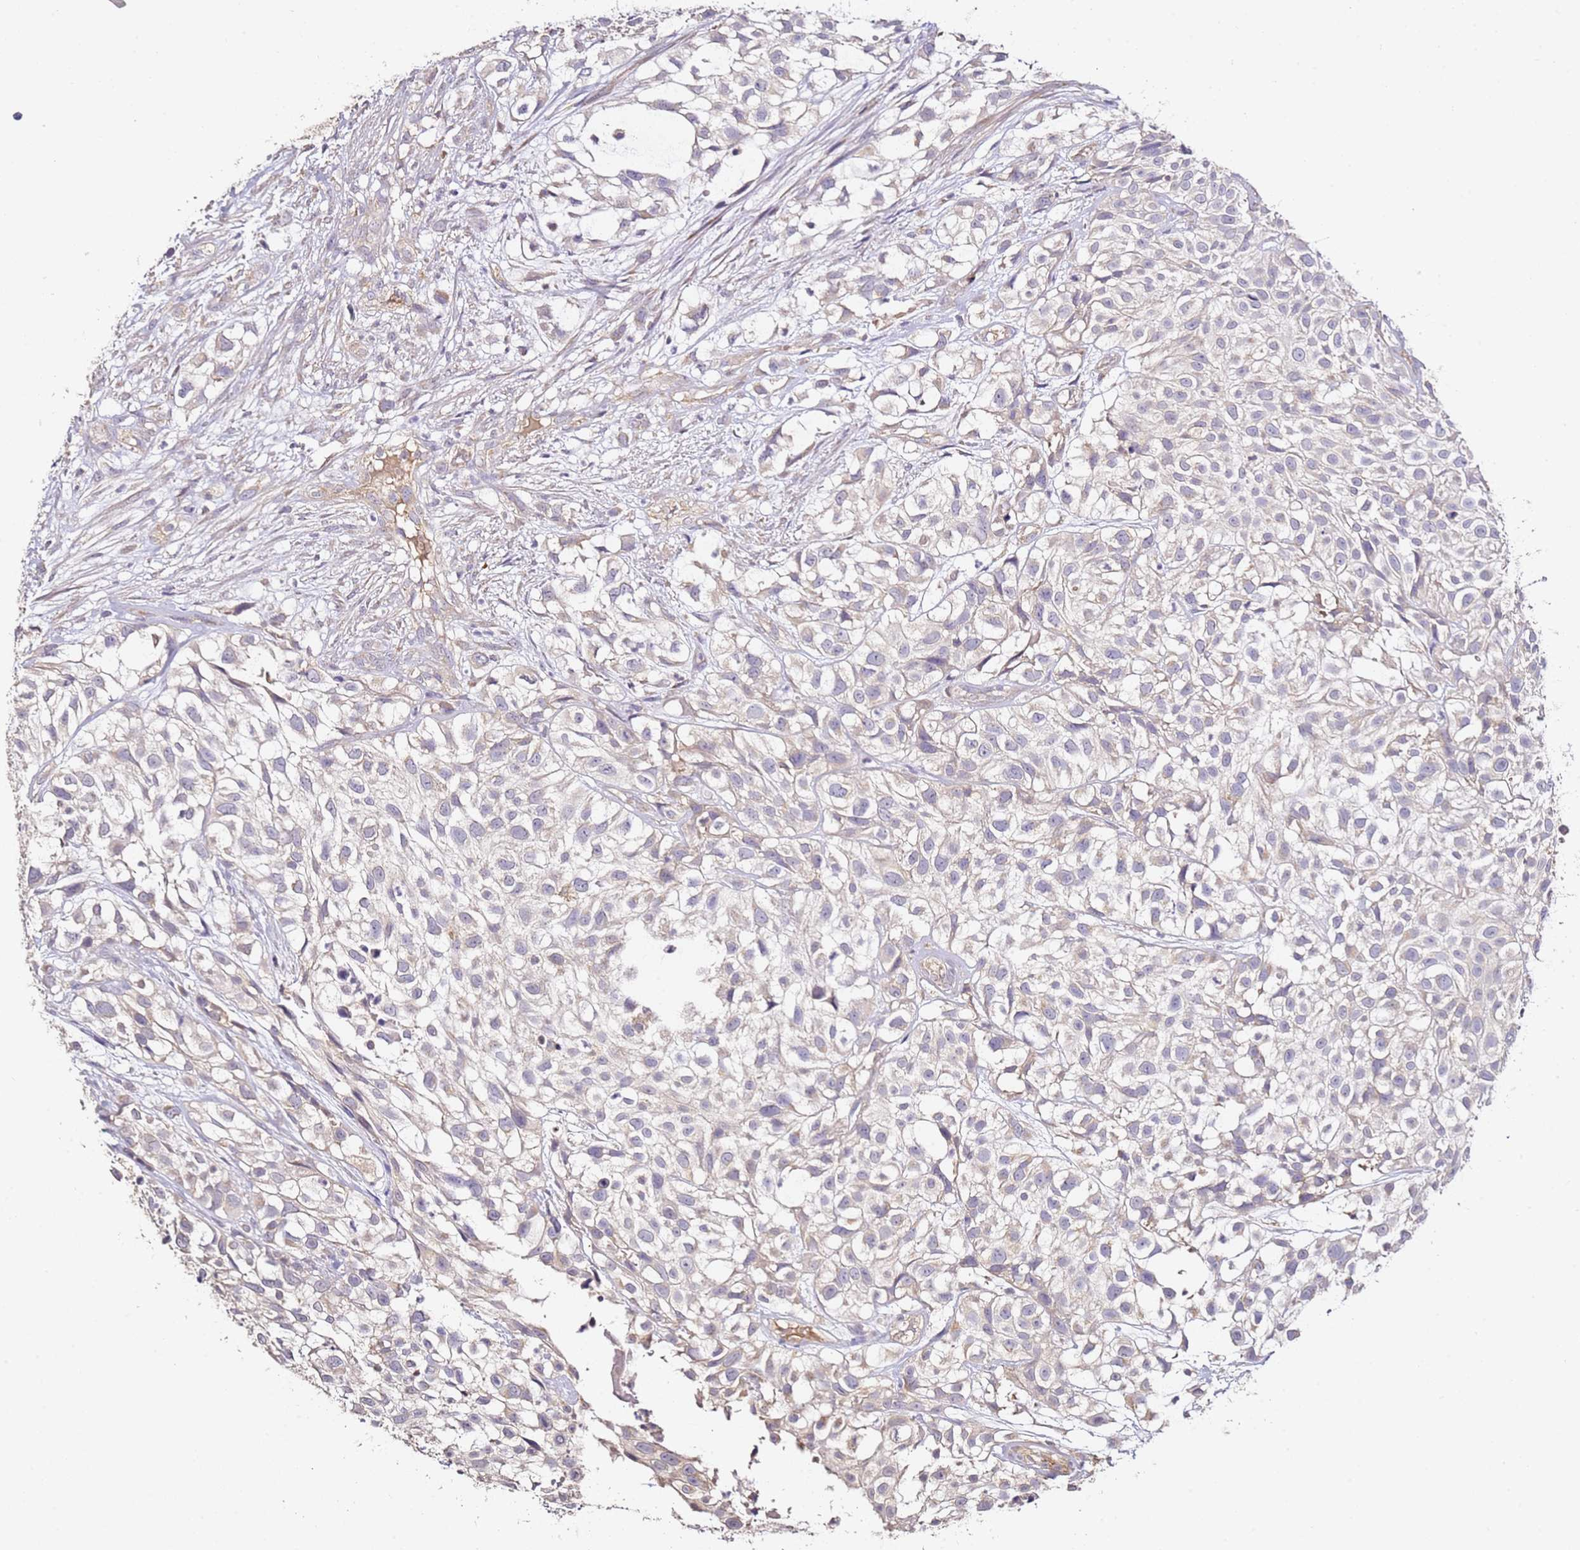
{"staining": {"intensity": "negative", "quantity": "none", "location": "none"}, "tissue": "urothelial cancer", "cell_type": "Tumor cells", "image_type": "cancer", "snomed": [{"axis": "morphology", "description": "Urothelial carcinoma, High grade"}, {"axis": "topography", "description": "Urinary bladder"}], "caption": "High power microscopy histopathology image of an immunohistochemistry (IHC) image of urothelial cancer, revealing no significant staining in tumor cells.", "gene": "OR2B11", "patient": {"sex": "male", "age": 56}}